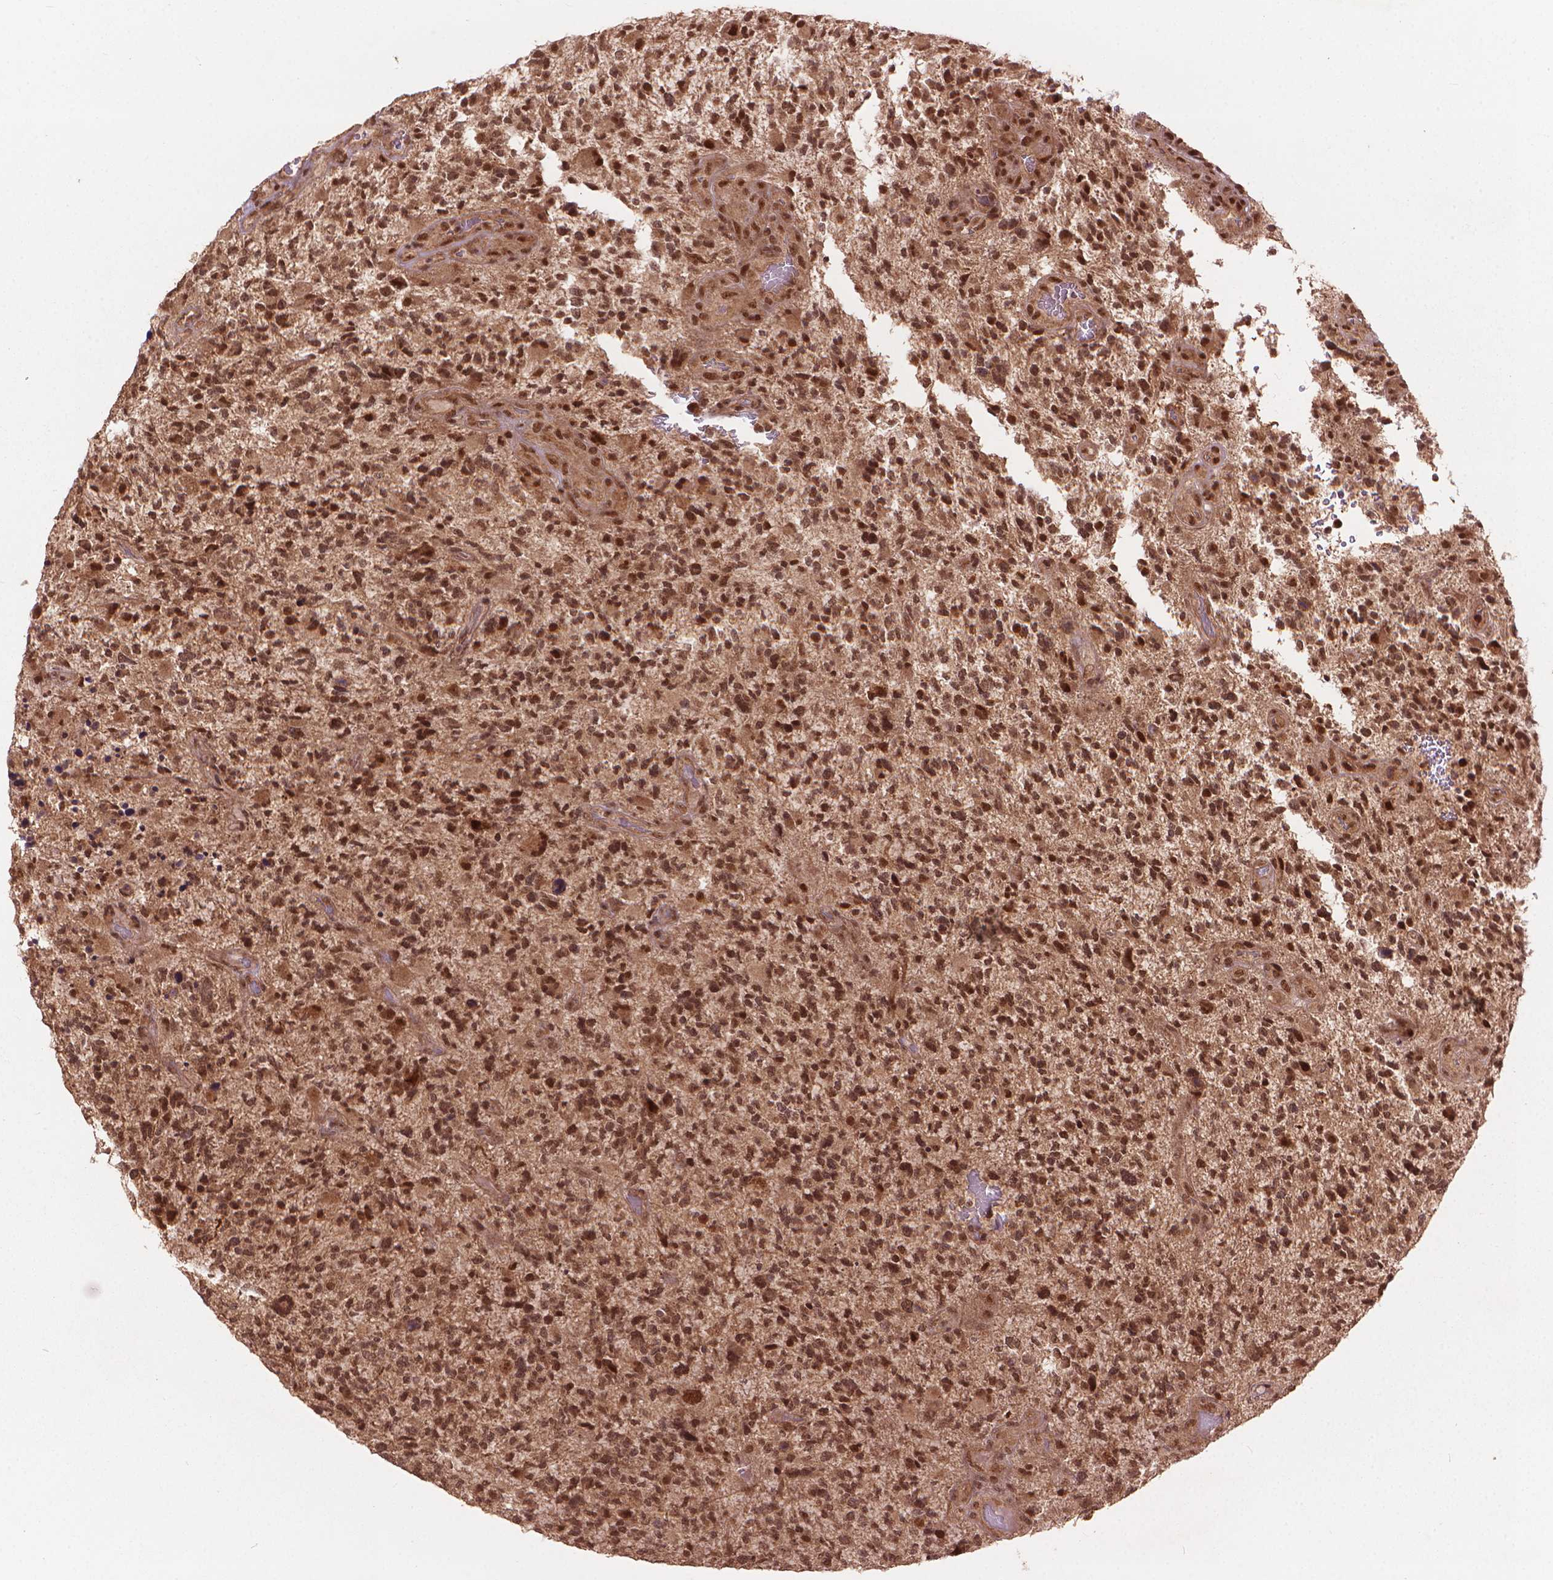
{"staining": {"intensity": "strong", "quantity": ">75%", "location": "nuclear"}, "tissue": "glioma", "cell_type": "Tumor cells", "image_type": "cancer", "snomed": [{"axis": "morphology", "description": "Glioma, malignant, High grade"}, {"axis": "topography", "description": "Brain"}], "caption": "Malignant glioma (high-grade) was stained to show a protein in brown. There is high levels of strong nuclear expression in approximately >75% of tumor cells.", "gene": "SSU72", "patient": {"sex": "female", "age": 71}}